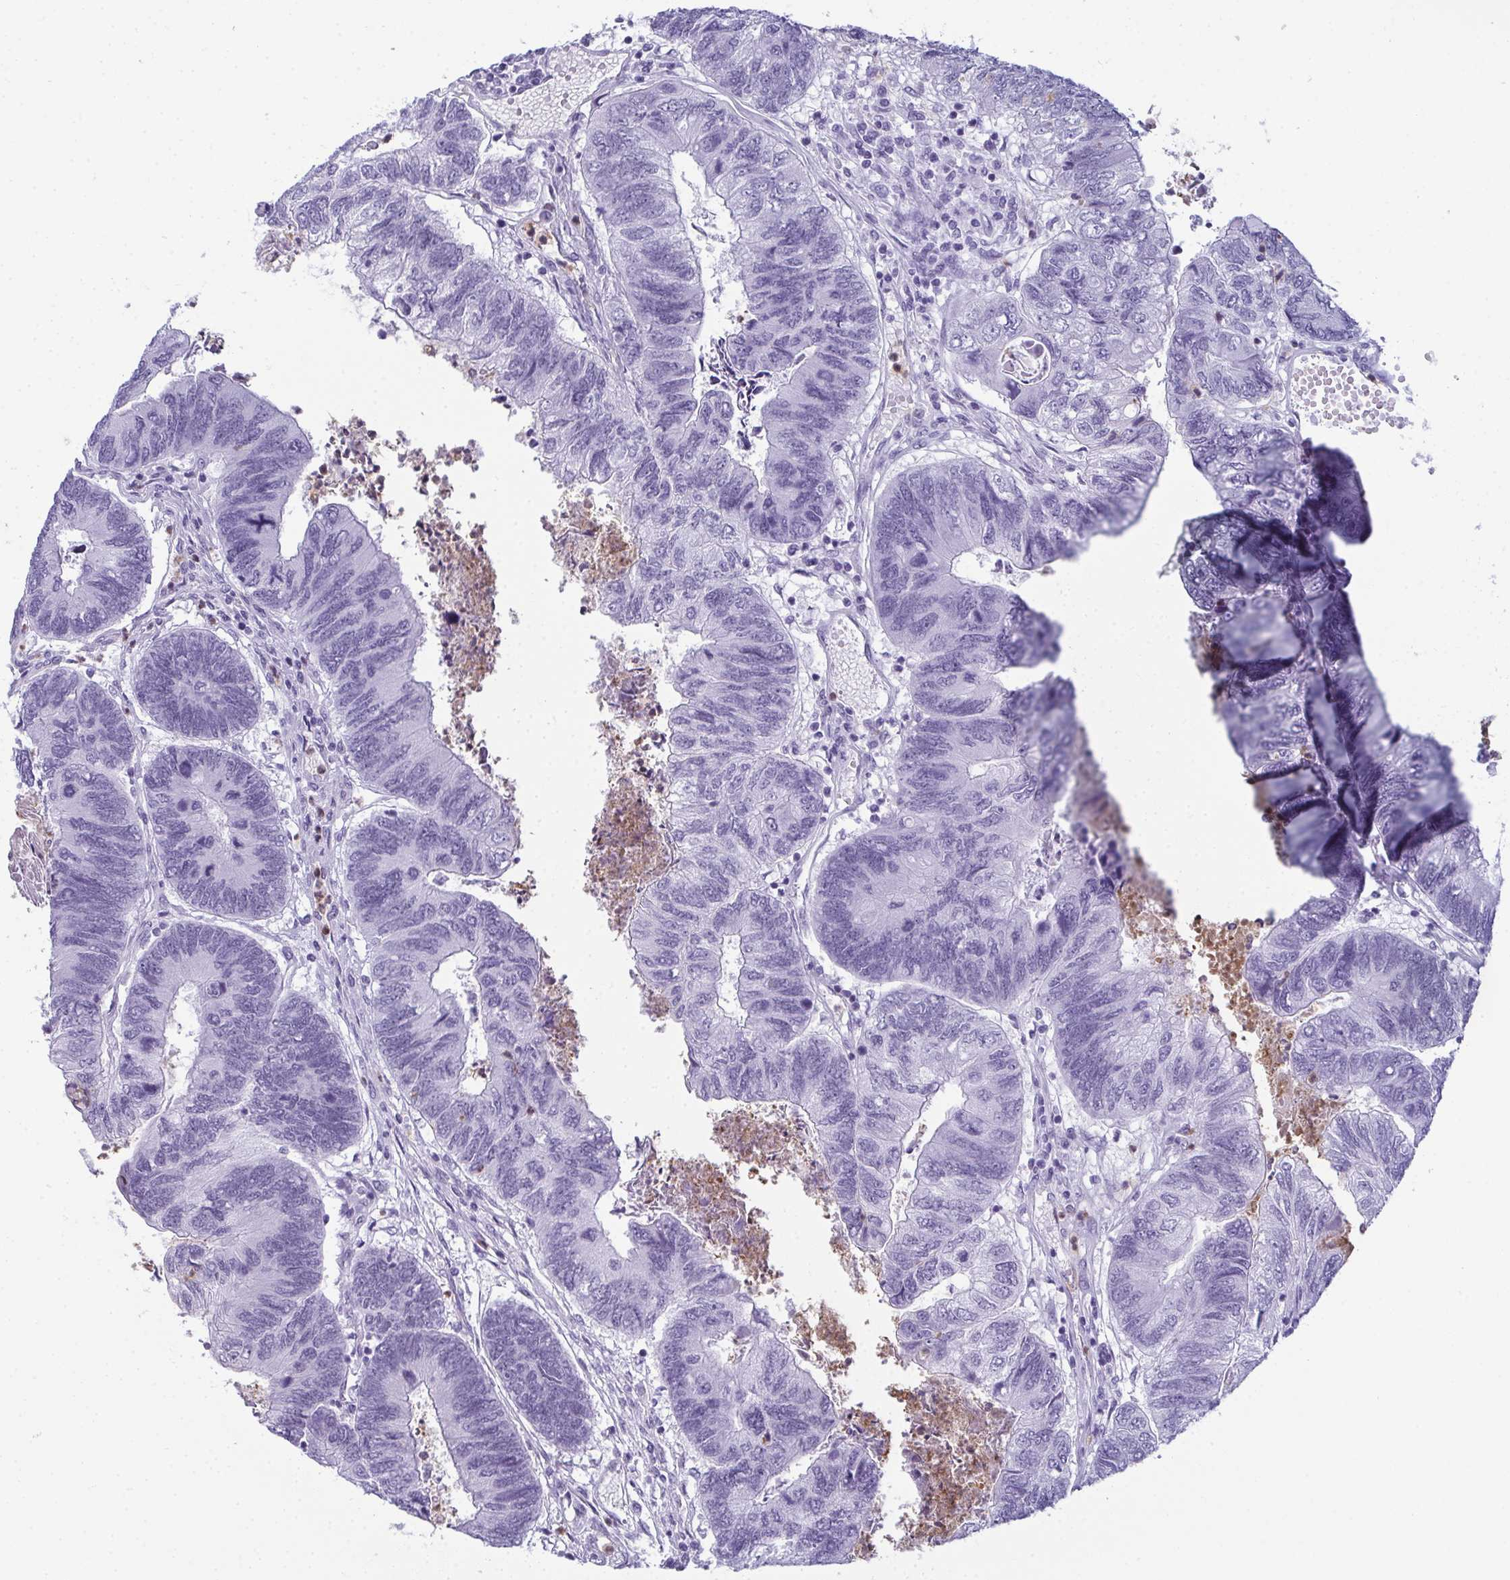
{"staining": {"intensity": "negative", "quantity": "none", "location": "none"}, "tissue": "colorectal cancer", "cell_type": "Tumor cells", "image_type": "cancer", "snomed": [{"axis": "morphology", "description": "Adenocarcinoma, NOS"}, {"axis": "topography", "description": "Colon"}], "caption": "This is a photomicrograph of immunohistochemistry (IHC) staining of colorectal cancer (adenocarcinoma), which shows no positivity in tumor cells.", "gene": "CDA", "patient": {"sex": "female", "age": 67}}